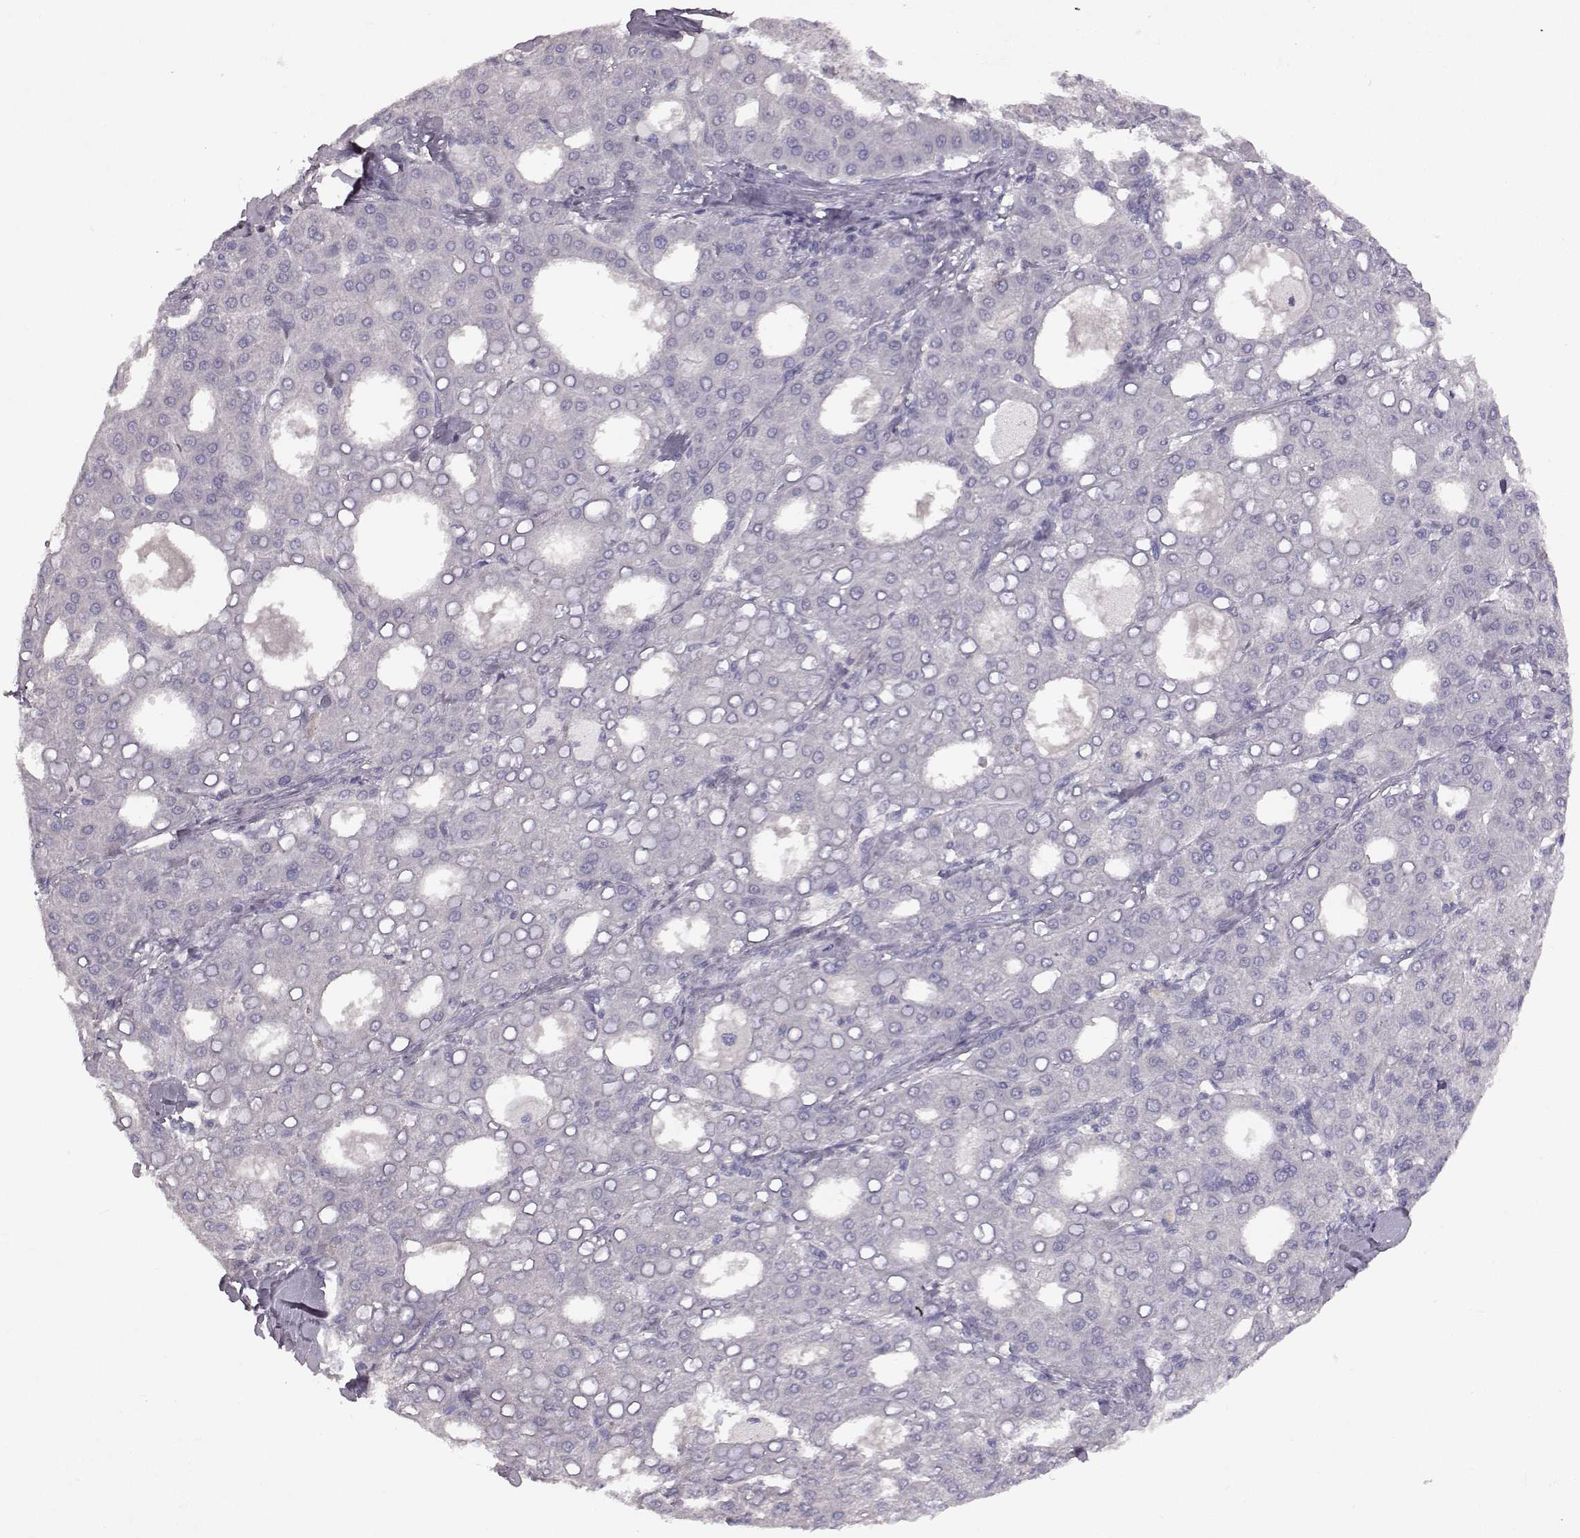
{"staining": {"intensity": "negative", "quantity": "none", "location": "none"}, "tissue": "liver cancer", "cell_type": "Tumor cells", "image_type": "cancer", "snomed": [{"axis": "morphology", "description": "Carcinoma, Hepatocellular, NOS"}, {"axis": "topography", "description": "Liver"}], "caption": "Immunohistochemical staining of human liver hepatocellular carcinoma demonstrates no significant positivity in tumor cells. (Stains: DAB IHC with hematoxylin counter stain, Microscopy: brightfield microscopy at high magnification).", "gene": "SPAG17", "patient": {"sex": "male", "age": 65}}